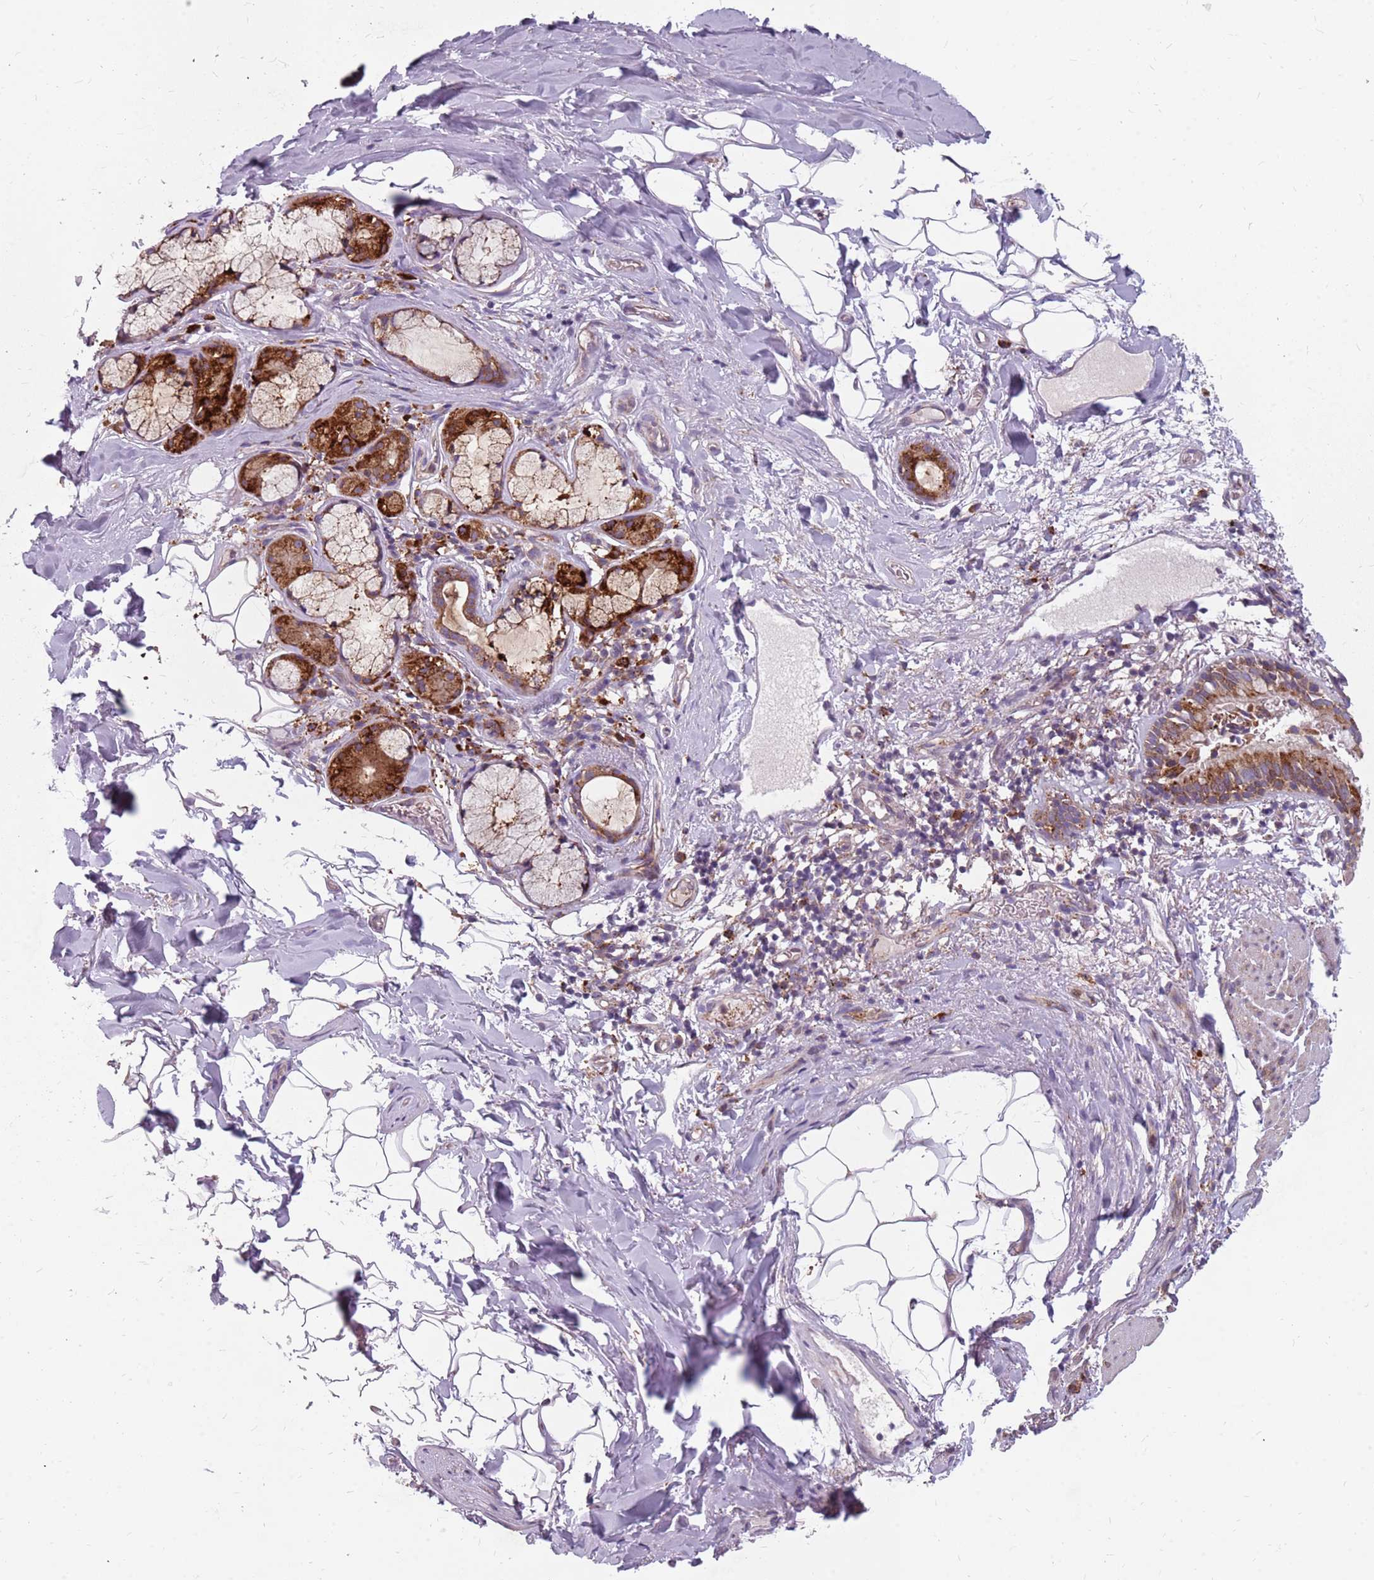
{"staining": {"intensity": "moderate", "quantity": ">75%", "location": "cytoplasmic/membranous"}, "tissue": "bronchus", "cell_type": "Respiratory epithelial cells", "image_type": "normal", "snomed": [{"axis": "morphology", "description": "Normal tissue, NOS"}, {"axis": "topography", "description": "Cartilage tissue"}], "caption": "Moderate cytoplasmic/membranous staining for a protein is seen in about >75% of respiratory epithelial cells of benign bronchus using immunohistochemistry.", "gene": "NME4", "patient": {"sex": "male", "age": 63}}